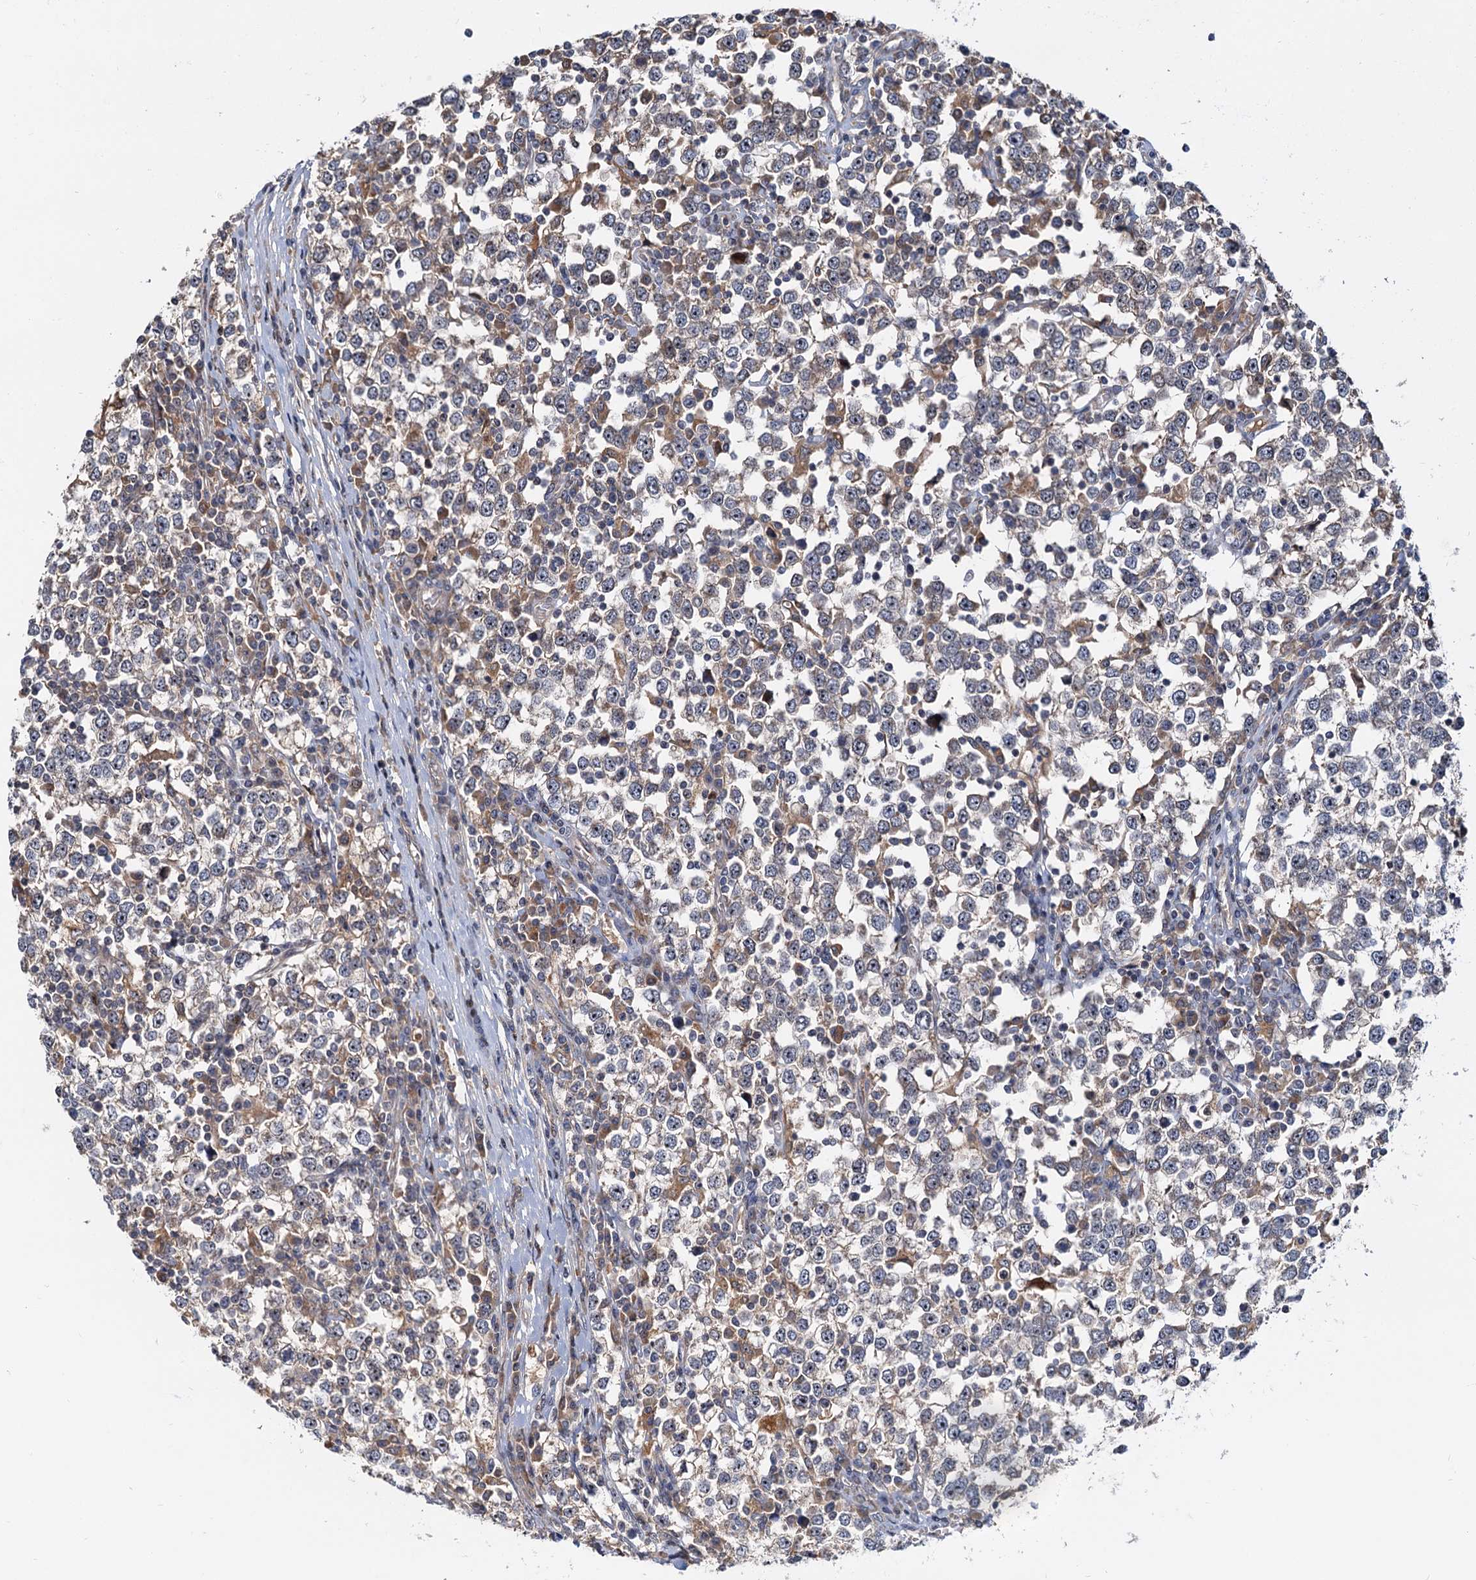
{"staining": {"intensity": "negative", "quantity": "none", "location": "none"}, "tissue": "testis cancer", "cell_type": "Tumor cells", "image_type": "cancer", "snomed": [{"axis": "morphology", "description": "Seminoma, NOS"}, {"axis": "topography", "description": "Testis"}], "caption": "Image shows no protein expression in tumor cells of seminoma (testis) tissue.", "gene": "TOLLIP", "patient": {"sex": "male", "age": 65}}